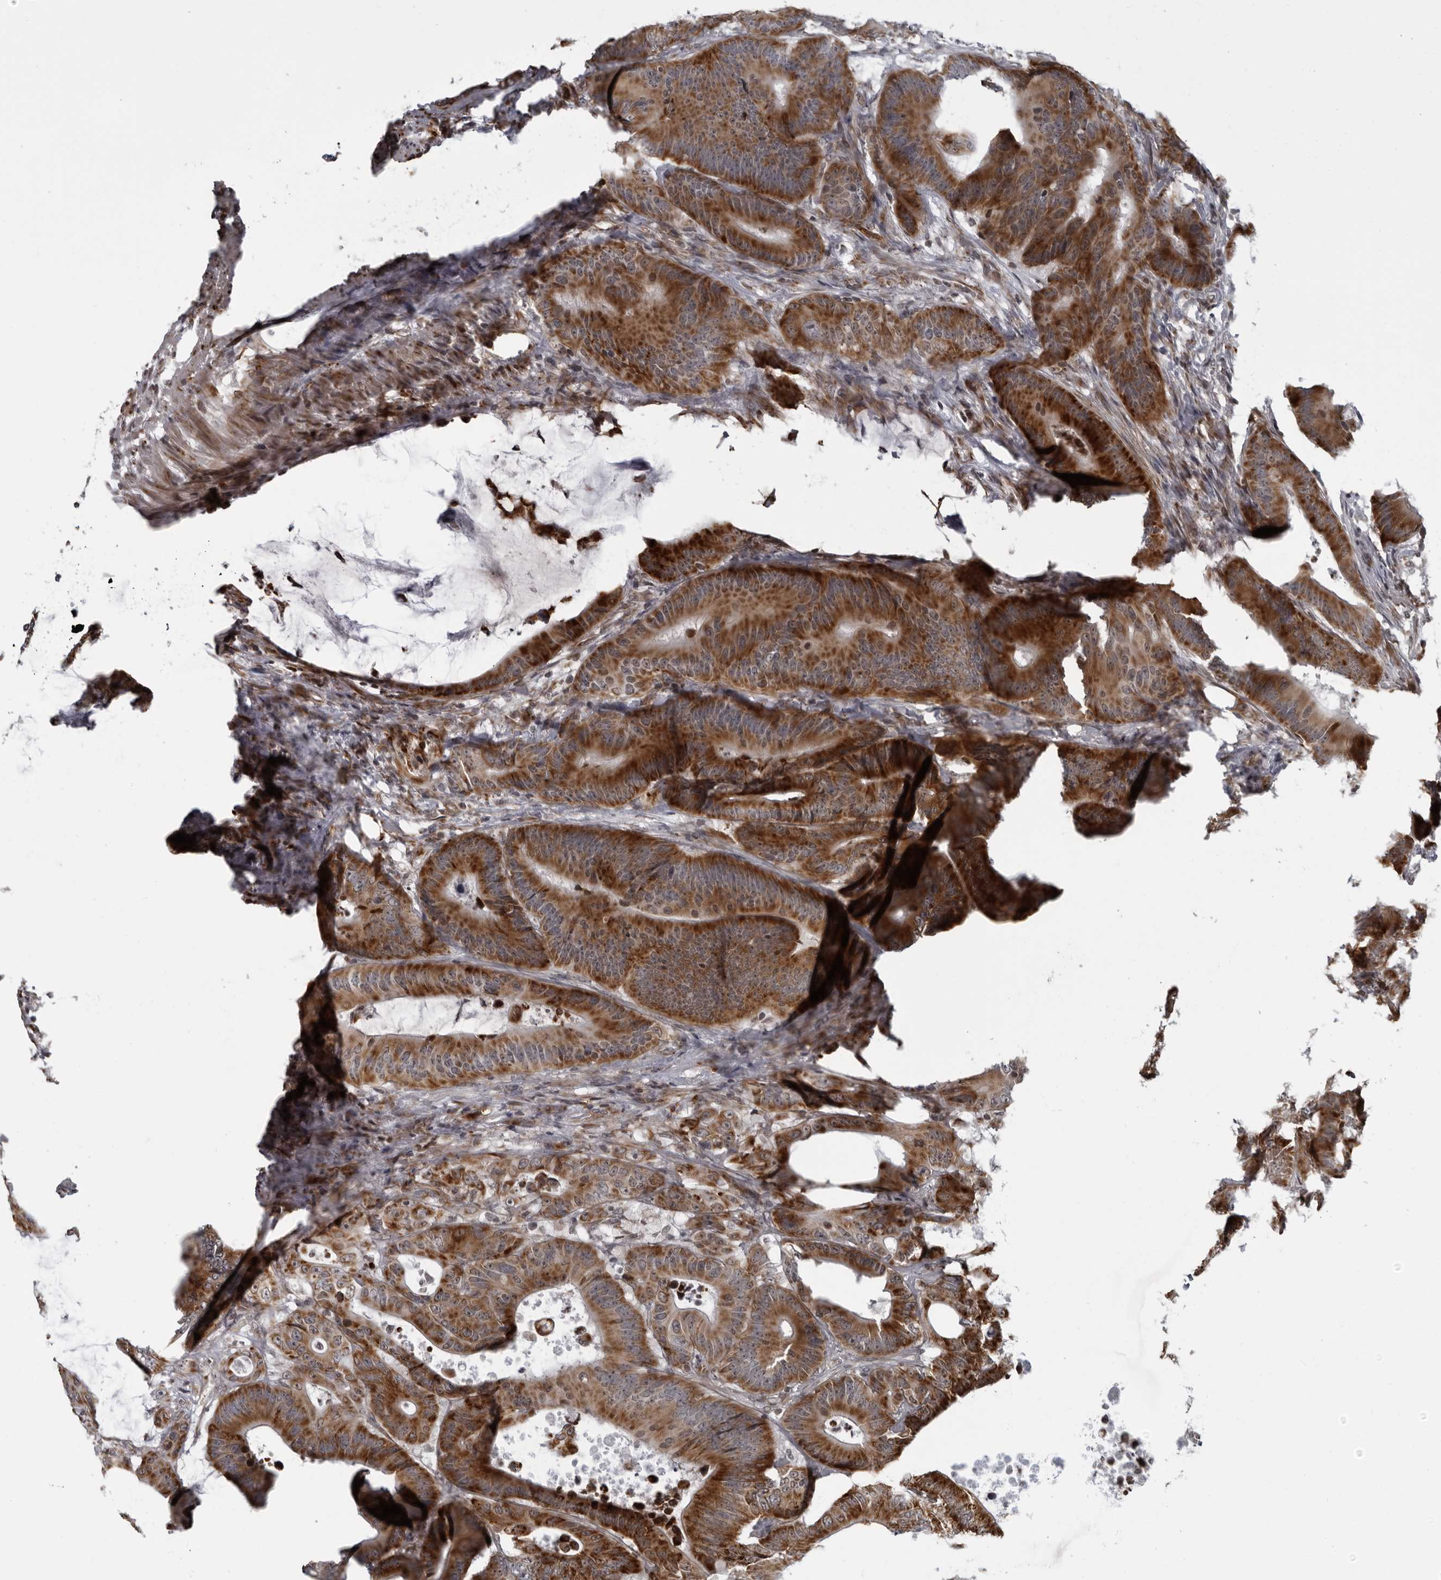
{"staining": {"intensity": "strong", "quantity": ">75%", "location": "cytoplasmic/membranous"}, "tissue": "colorectal cancer", "cell_type": "Tumor cells", "image_type": "cancer", "snomed": [{"axis": "morphology", "description": "Adenocarcinoma, NOS"}, {"axis": "topography", "description": "Colon"}], "caption": "Protein analysis of adenocarcinoma (colorectal) tissue exhibits strong cytoplasmic/membranous staining in about >75% of tumor cells.", "gene": "RTCA", "patient": {"sex": "male", "age": 83}}